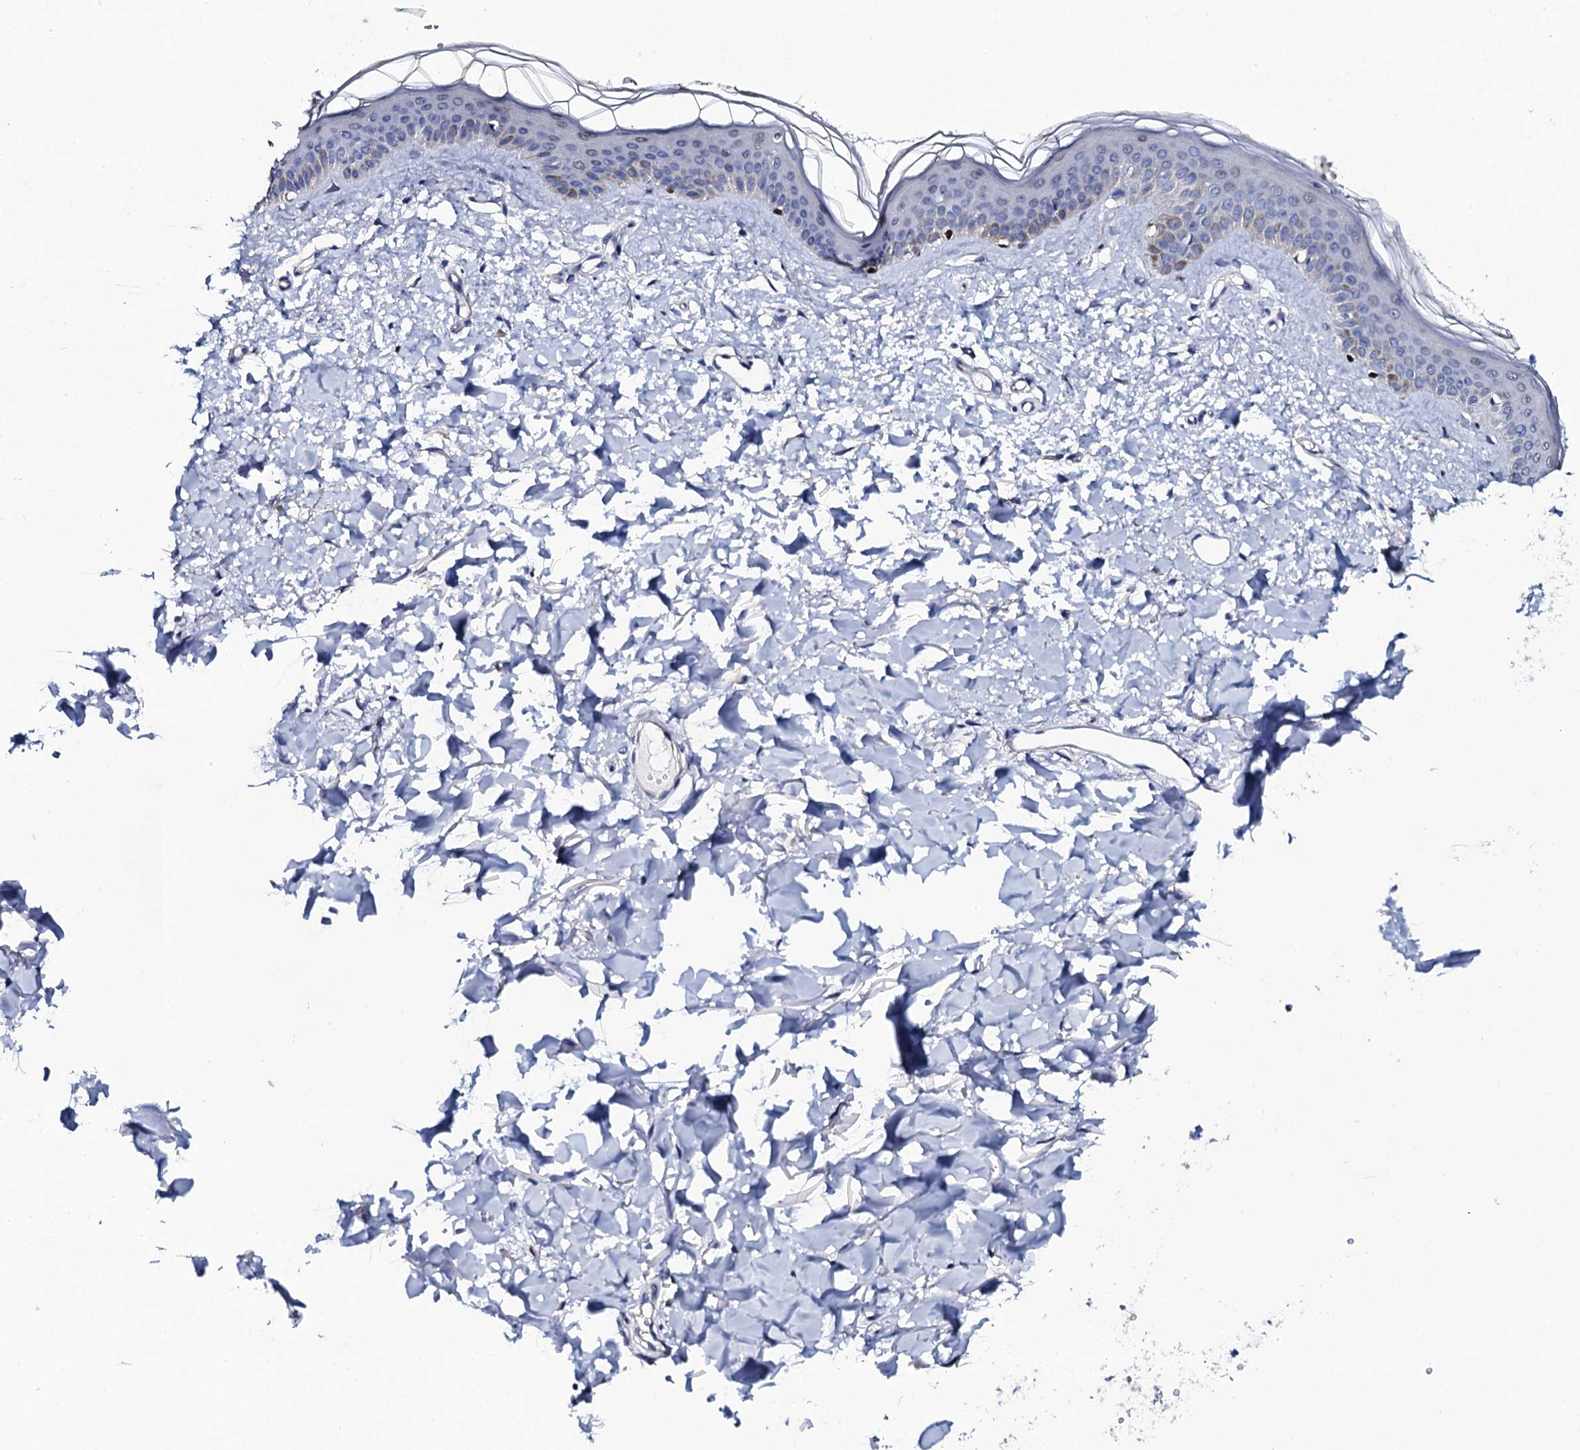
{"staining": {"intensity": "negative", "quantity": "none", "location": "none"}, "tissue": "skin", "cell_type": "Fibroblasts", "image_type": "normal", "snomed": [{"axis": "morphology", "description": "Normal tissue, NOS"}, {"axis": "topography", "description": "Skin"}], "caption": "A micrograph of skin stained for a protein displays no brown staining in fibroblasts. (DAB (3,3'-diaminobenzidine) immunohistochemistry (IHC), high magnification).", "gene": "NPM2", "patient": {"sex": "female", "age": 58}}